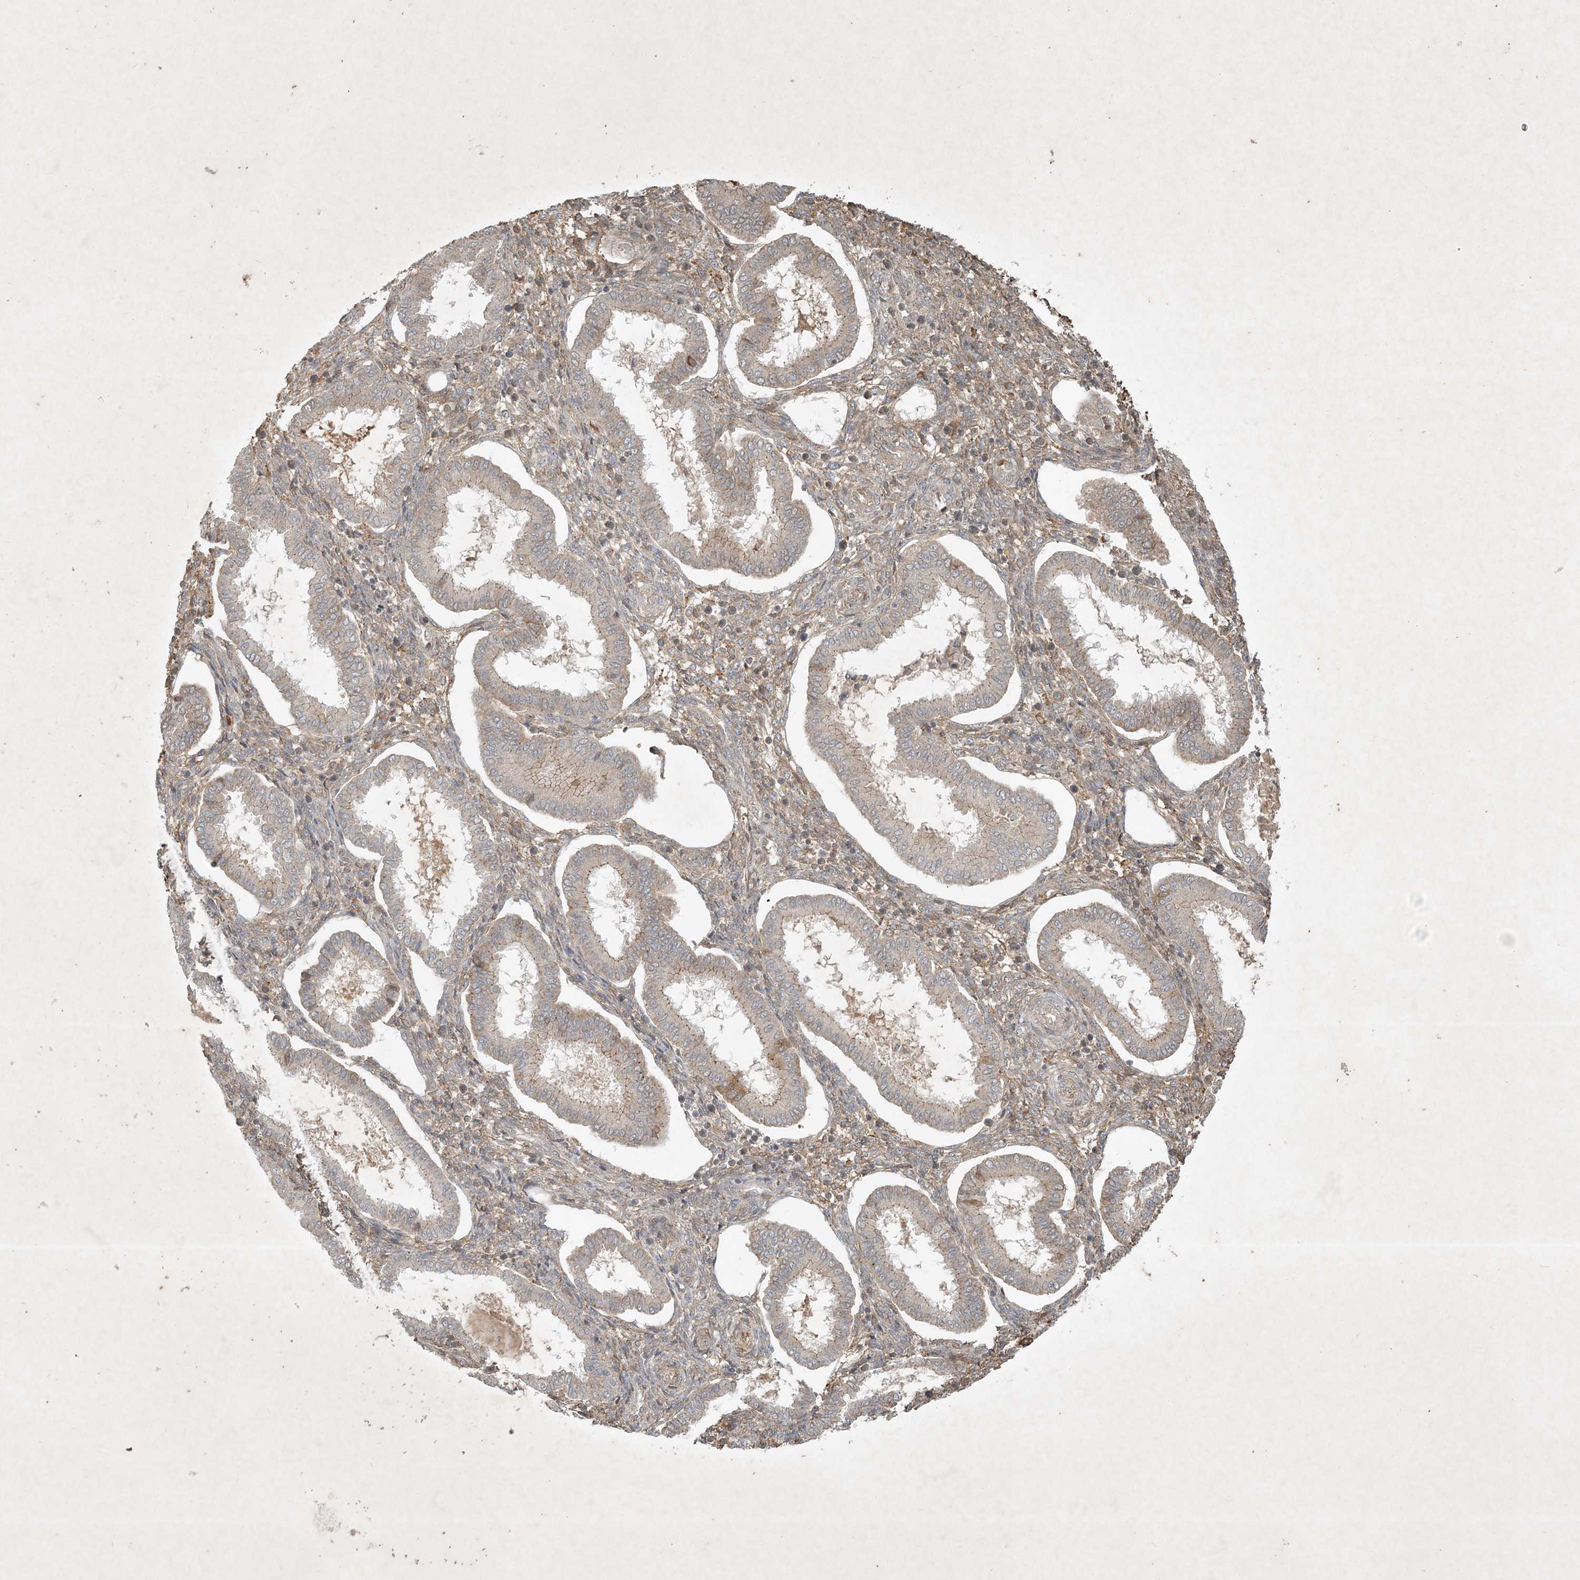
{"staining": {"intensity": "weak", "quantity": "<25%", "location": "cytoplasmic/membranous"}, "tissue": "endometrium", "cell_type": "Cells in endometrial stroma", "image_type": "normal", "snomed": [{"axis": "morphology", "description": "Normal tissue, NOS"}, {"axis": "topography", "description": "Endometrium"}], "caption": "Human endometrium stained for a protein using IHC reveals no staining in cells in endometrial stroma.", "gene": "TNFAIP6", "patient": {"sex": "female", "age": 24}}